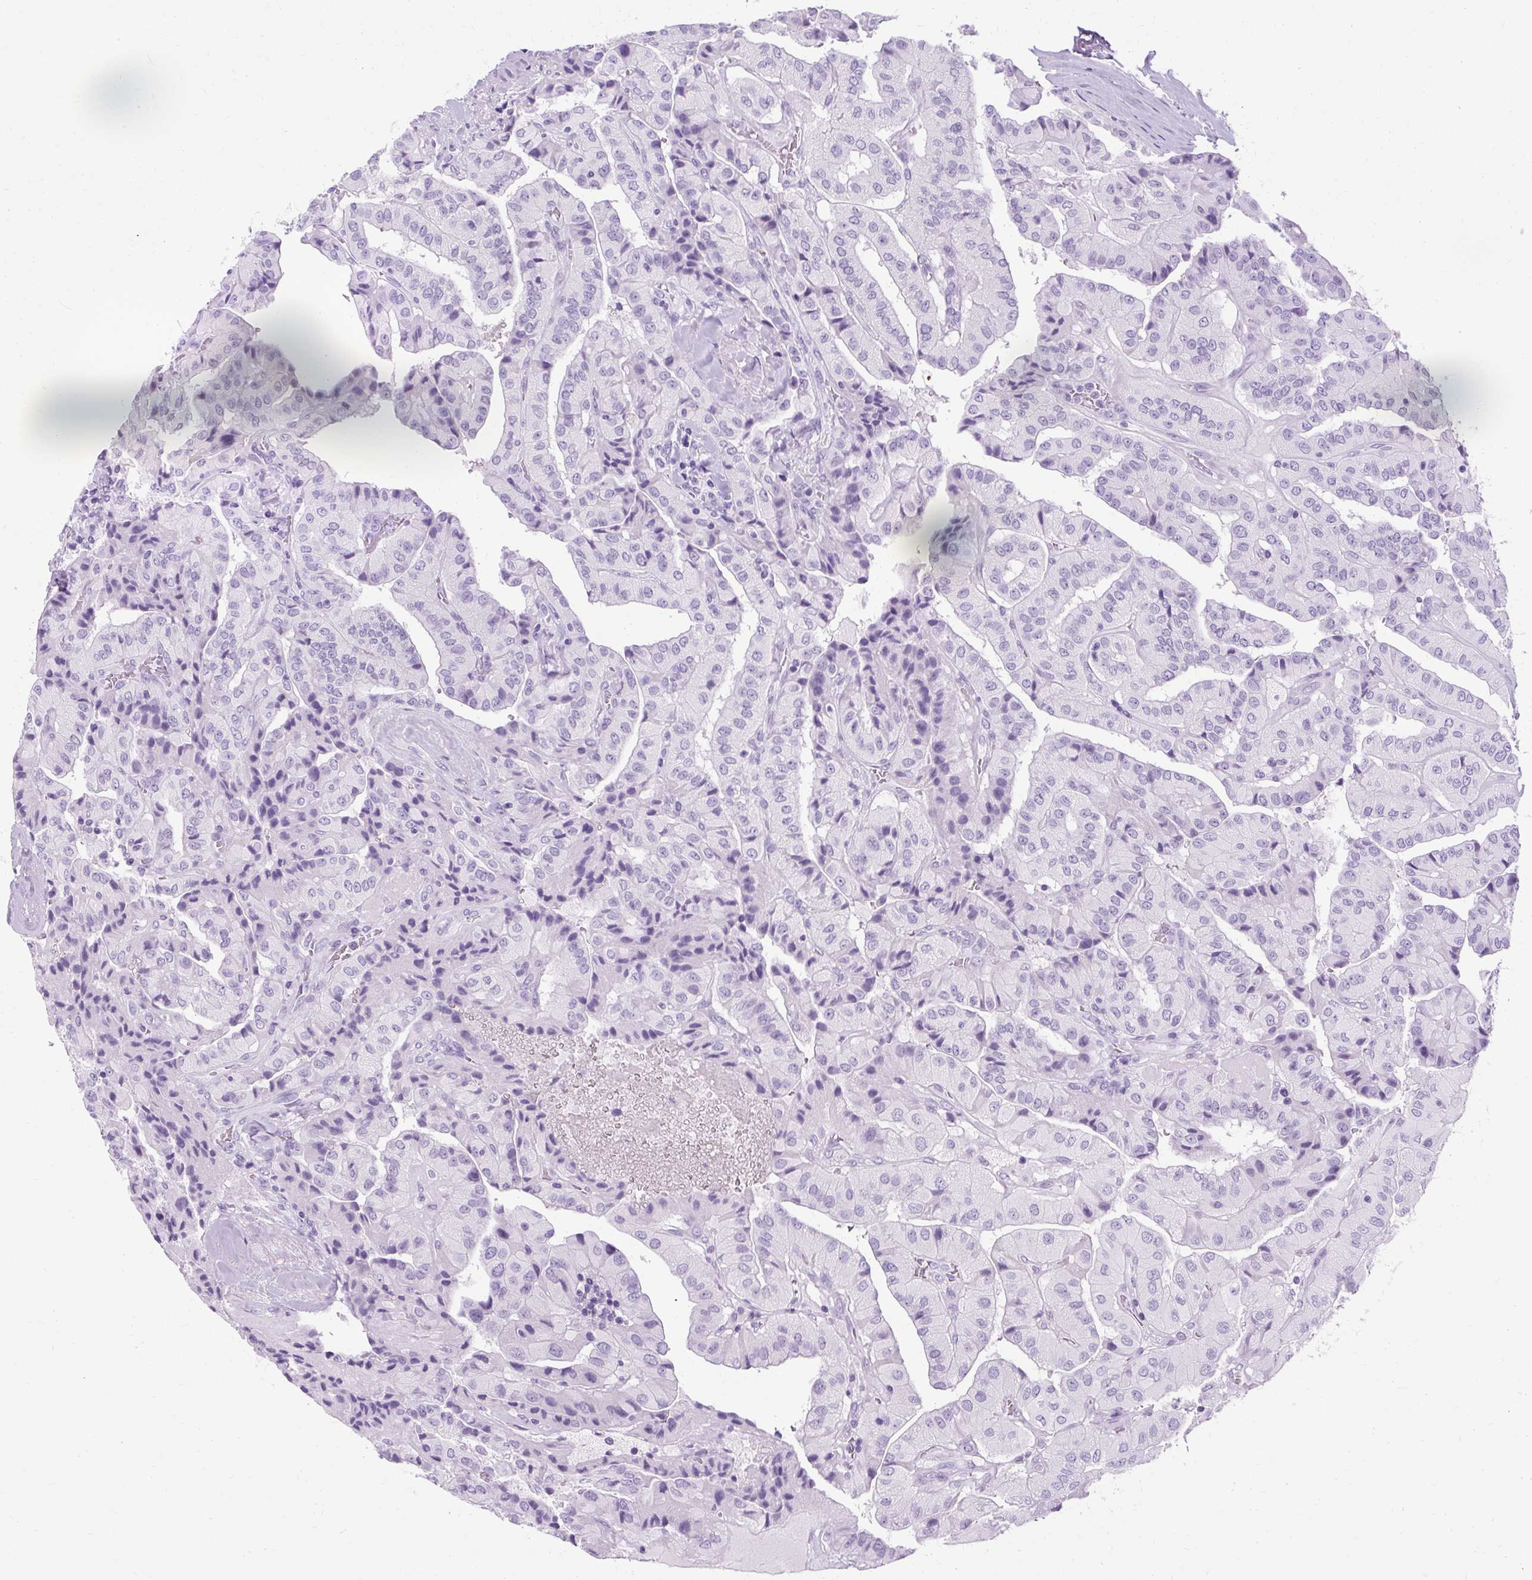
{"staining": {"intensity": "negative", "quantity": "none", "location": "none"}, "tissue": "thyroid cancer", "cell_type": "Tumor cells", "image_type": "cancer", "snomed": [{"axis": "morphology", "description": "Normal tissue, NOS"}, {"axis": "morphology", "description": "Papillary adenocarcinoma, NOS"}, {"axis": "topography", "description": "Thyroid gland"}], "caption": "This is an immunohistochemistry (IHC) micrograph of human thyroid papillary adenocarcinoma. There is no expression in tumor cells.", "gene": "B3GNT4", "patient": {"sex": "female", "age": 59}}